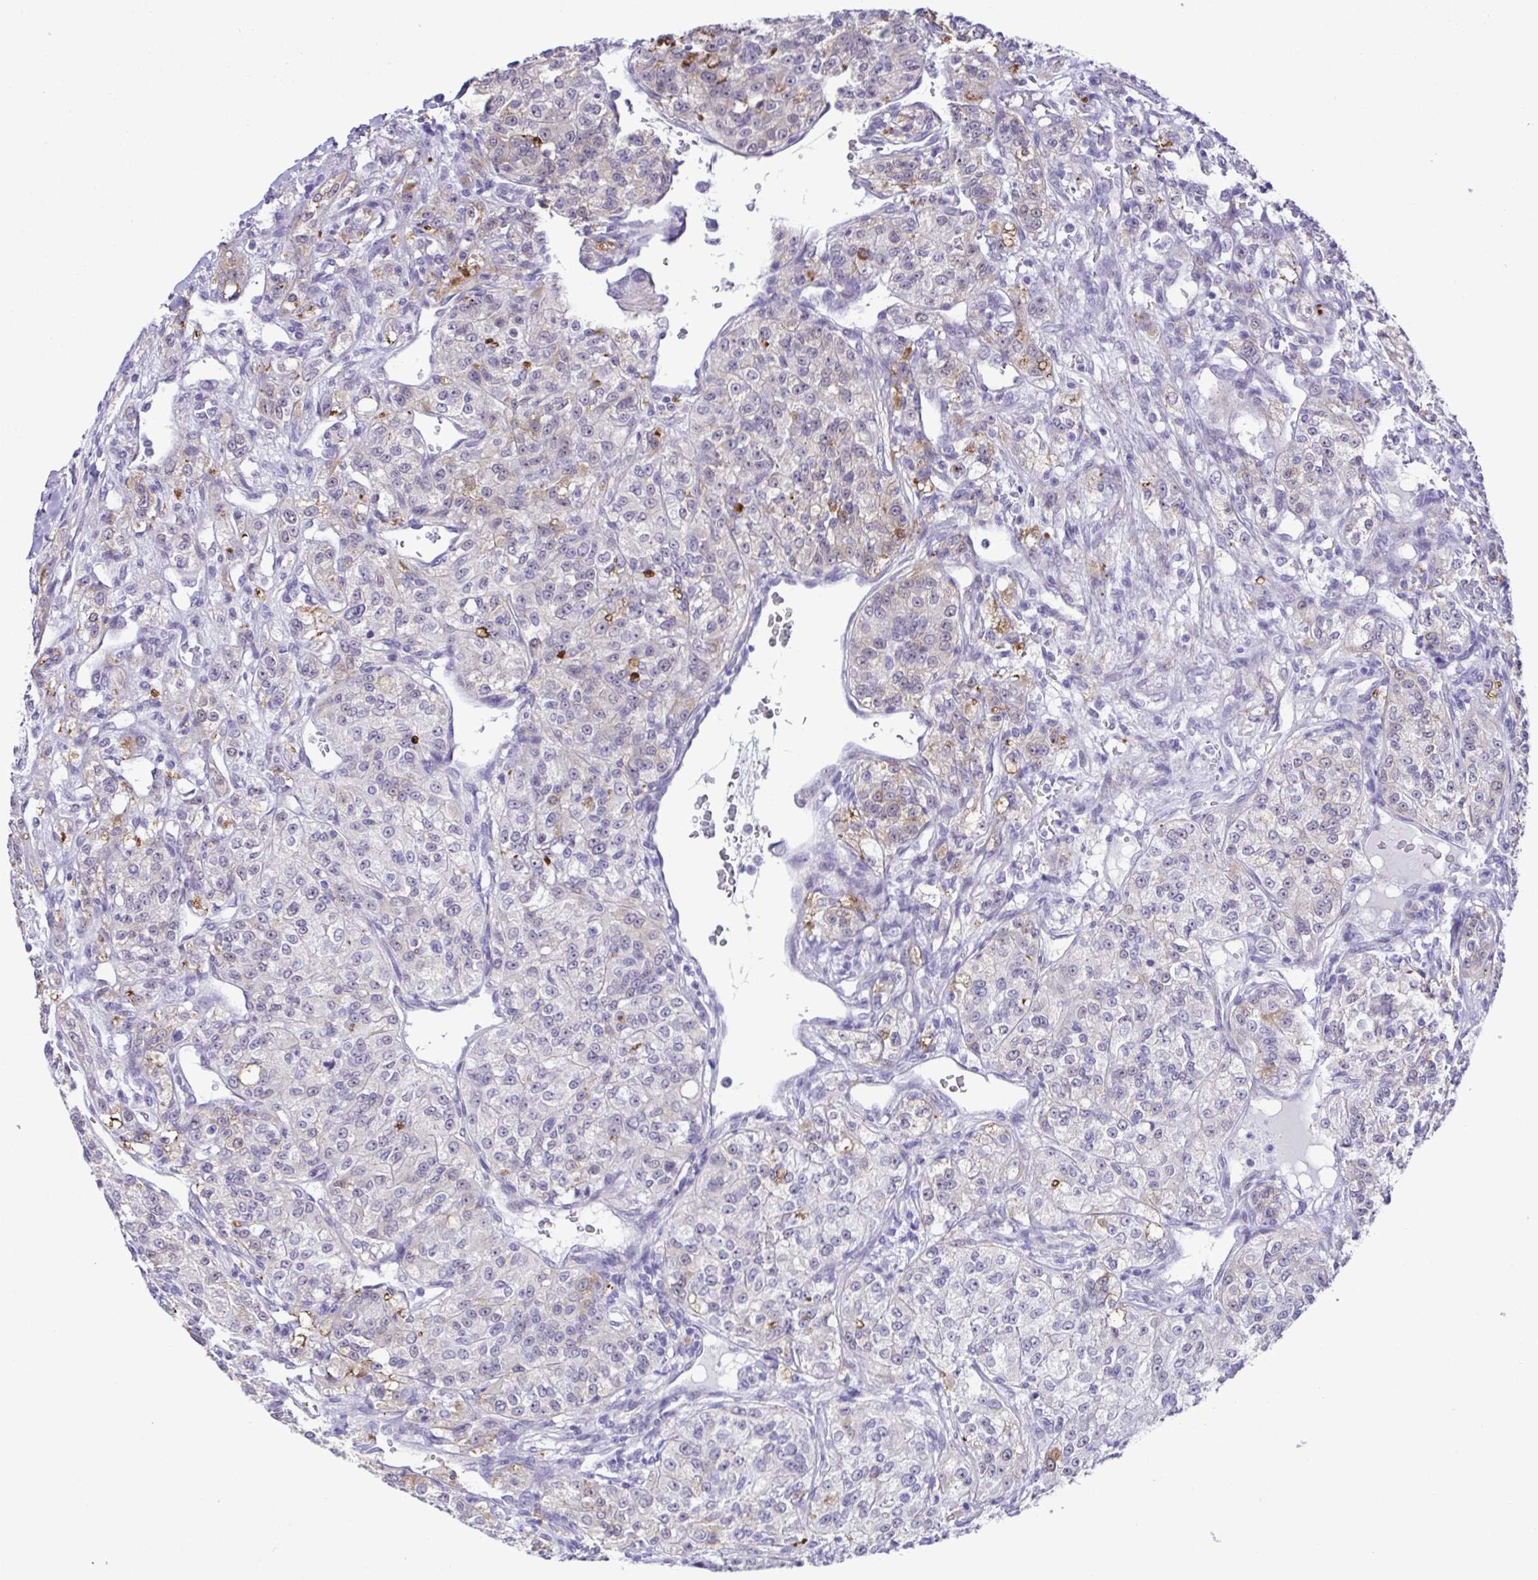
{"staining": {"intensity": "weak", "quantity": "<25%", "location": "cytoplasmic/membranous"}, "tissue": "renal cancer", "cell_type": "Tumor cells", "image_type": "cancer", "snomed": [{"axis": "morphology", "description": "Adenocarcinoma, NOS"}, {"axis": "topography", "description": "Kidney"}], "caption": "Immunohistochemistry image of human renal cancer stained for a protein (brown), which reveals no positivity in tumor cells. (DAB immunohistochemistry (IHC) visualized using brightfield microscopy, high magnification).", "gene": "DCLK2", "patient": {"sex": "female", "age": 63}}